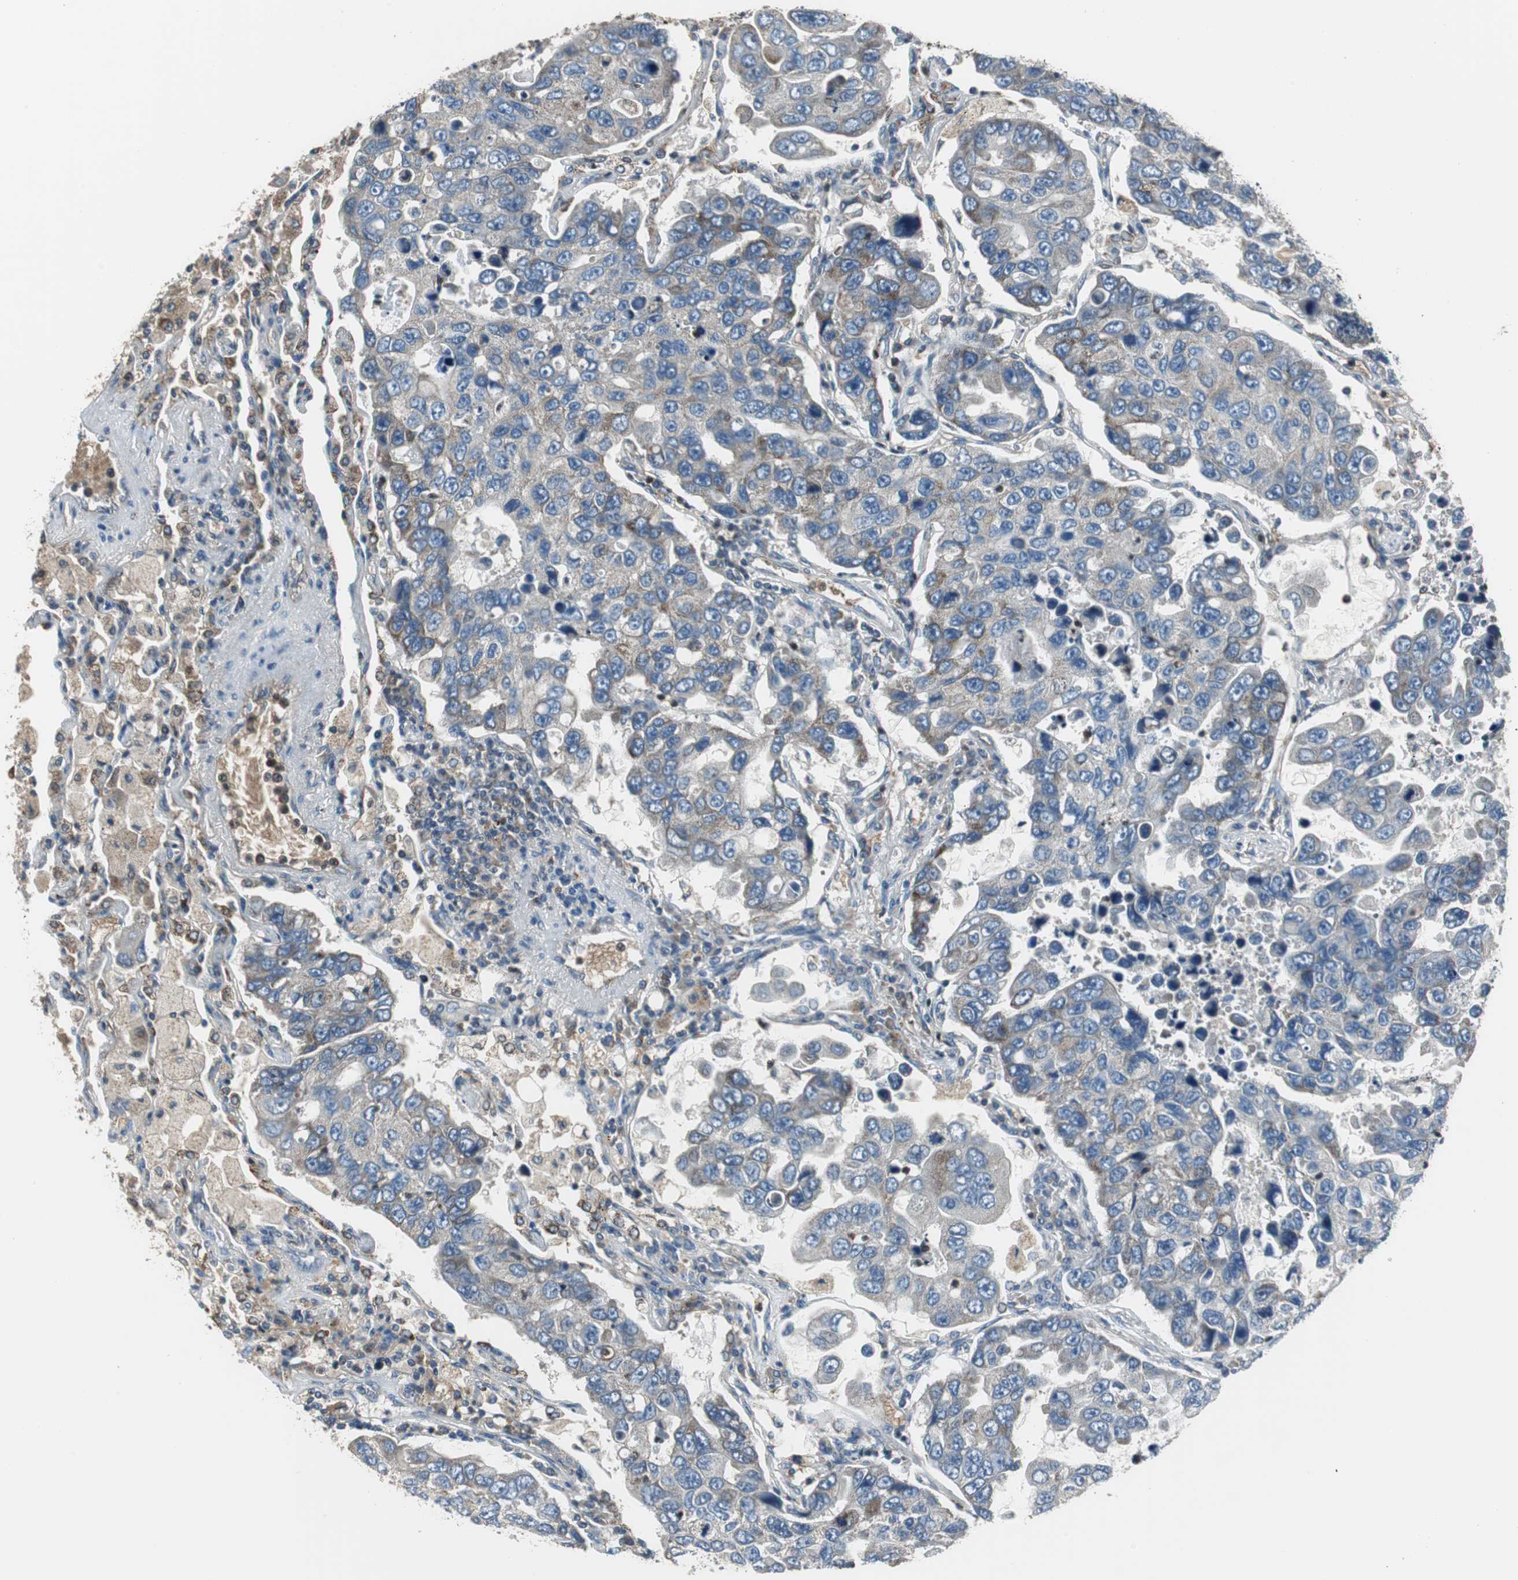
{"staining": {"intensity": "weak", "quantity": "25%-75%", "location": "cytoplasmic/membranous"}, "tissue": "lung cancer", "cell_type": "Tumor cells", "image_type": "cancer", "snomed": [{"axis": "morphology", "description": "Adenocarcinoma, NOS"}, {"axis": "topography", "description": "Lung"}], "caption": "Protein analysis of adenocarcinoma (lung) tissue exhibits weak cytoplasmic/membranous positivity in approximately 25%-75% of tumor cells. The staining was performed using DAB (3,3'-diaminobenzidine) to visualize the protein expression in brown, while the nuclei were stained in blue with hematoxylin (Magnification: 20x).", "gene": "PI4KB", "patient": {"sex": "male", "age": 64}}